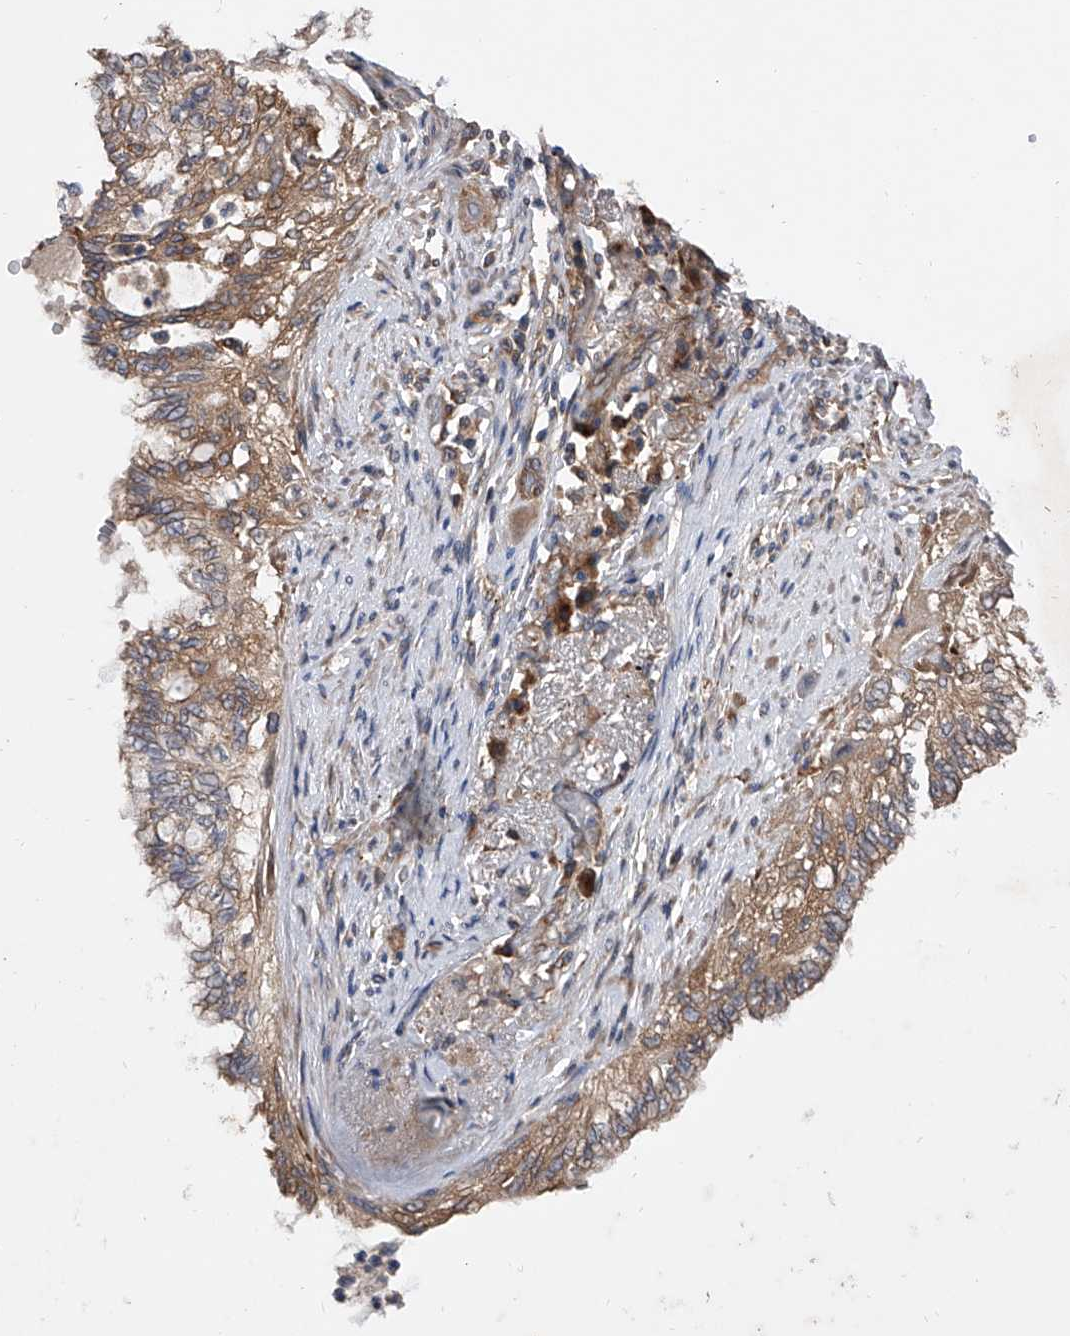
{"staining": {"intensity": "moderate", "quantity": ">75%", "location": "cytoplasmic/membranous"}, "tissue": "lung cancer", "cell_type": "Tumor cells", "image_type": "cancer", "snomed": [{"axis": "morphology", "description": "Adenocarcinoma, NOS"}, {"axis": "topography", "description": "Lung"}], "caption": "High-power microscopy captured an immunohistochemistry (IHC) micrograph of lung adenocarcinoma, revealing moderate cytoplasmic/membranous expression in approximately >75% of tumor cells.", "gene": "CFAP410", "patient": {"sex": "female", "age": 70}}